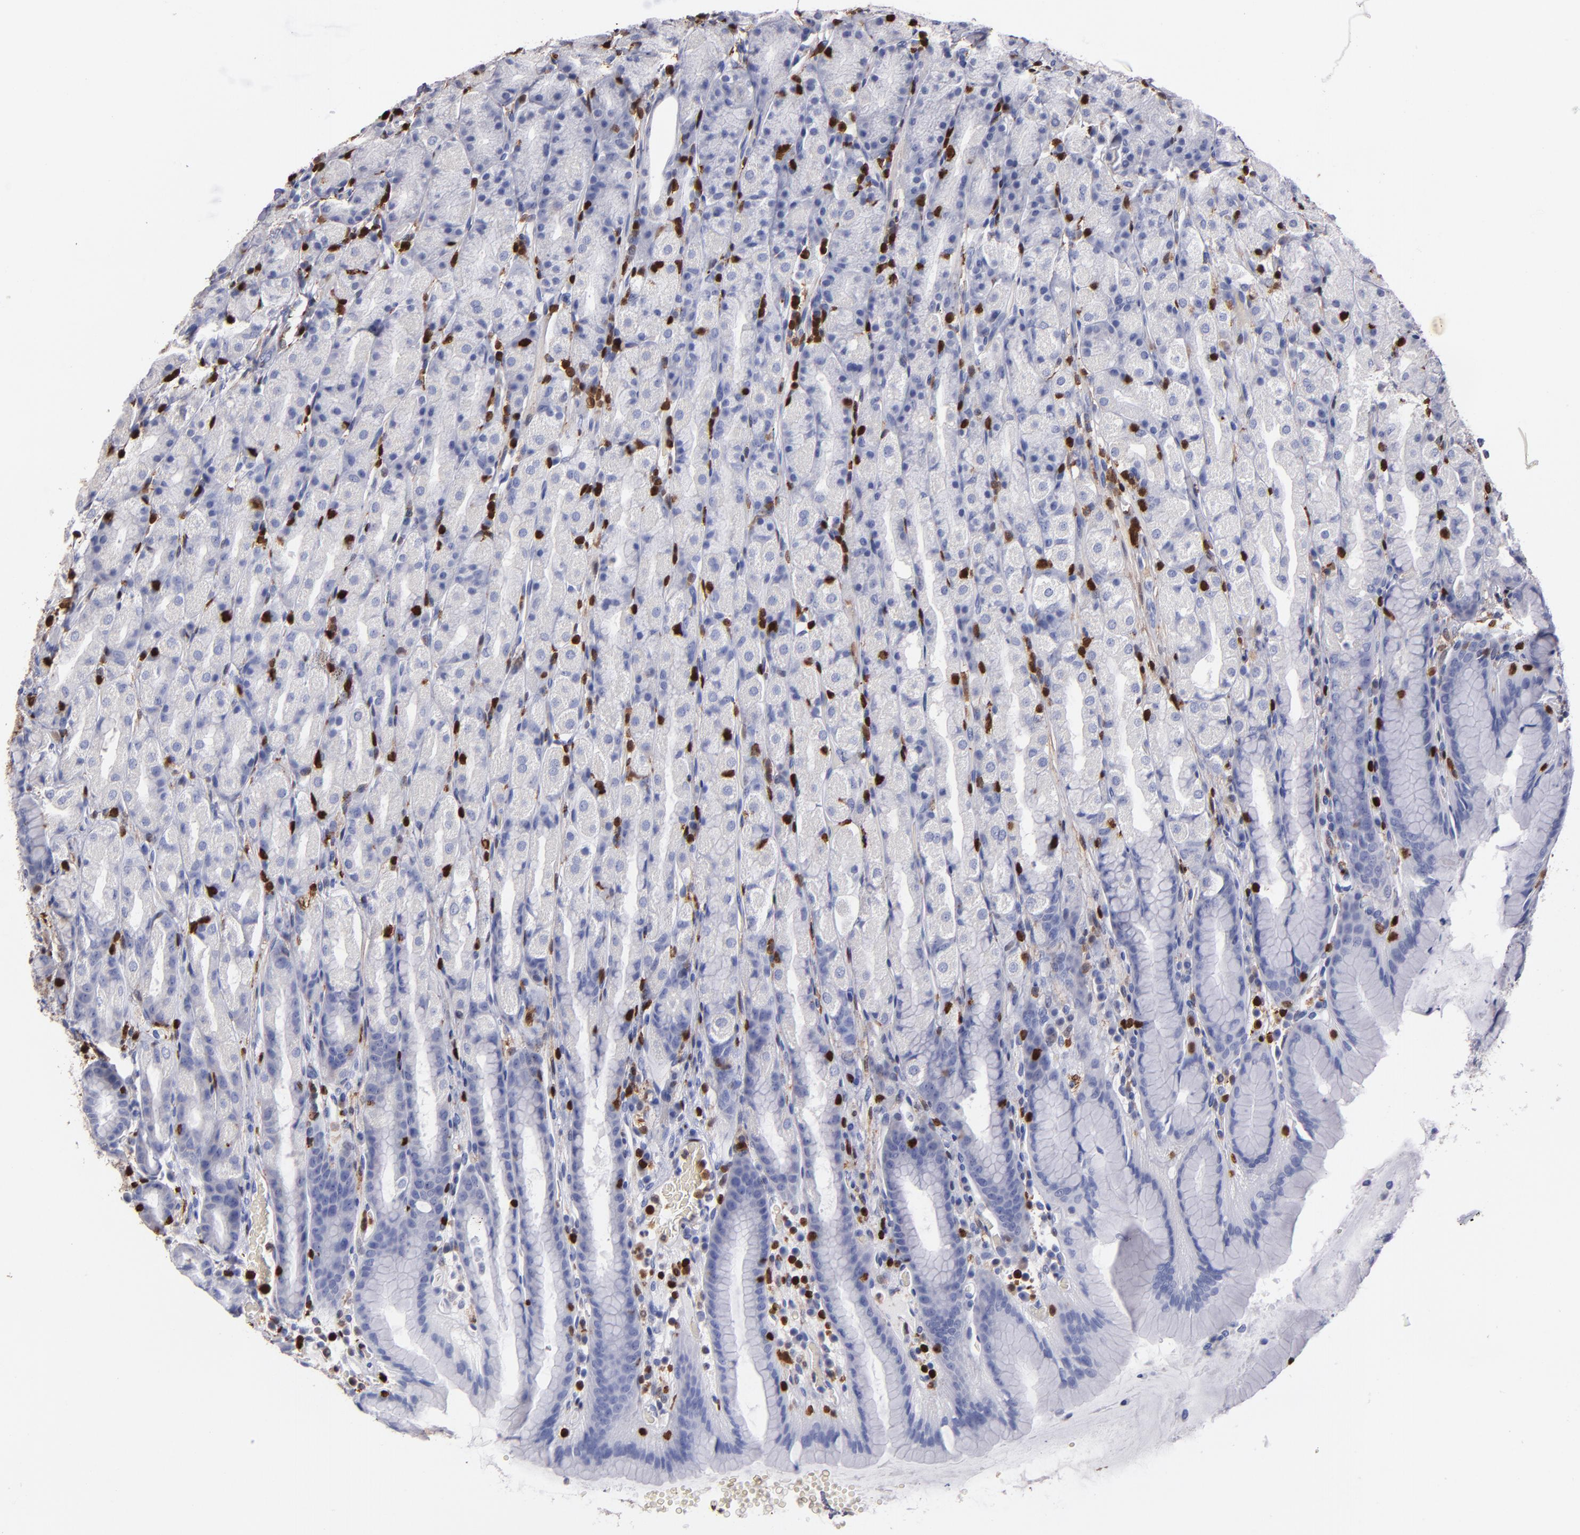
{"staining": {"intensity": "negative", "quantity": "none", "location": "none"}, "tissue": "stomach", "cell_type": "Glandular cells", "image_type": "normal", "snomed": [{"axis": "morphology", "description": "Normal tissue, NOS"}, {"axis": "topography", "description": "Stomach, upper"}], "caption": "A histopathology image of stomach stained for a protein reveals no brown staining in glandular cells. (Brightfield microscopy of DAB (3,3'-diaminobenzidine) IHC at high magnification).", "gene": "S100A4", "patient": {"sex": "male", "age": 68}}